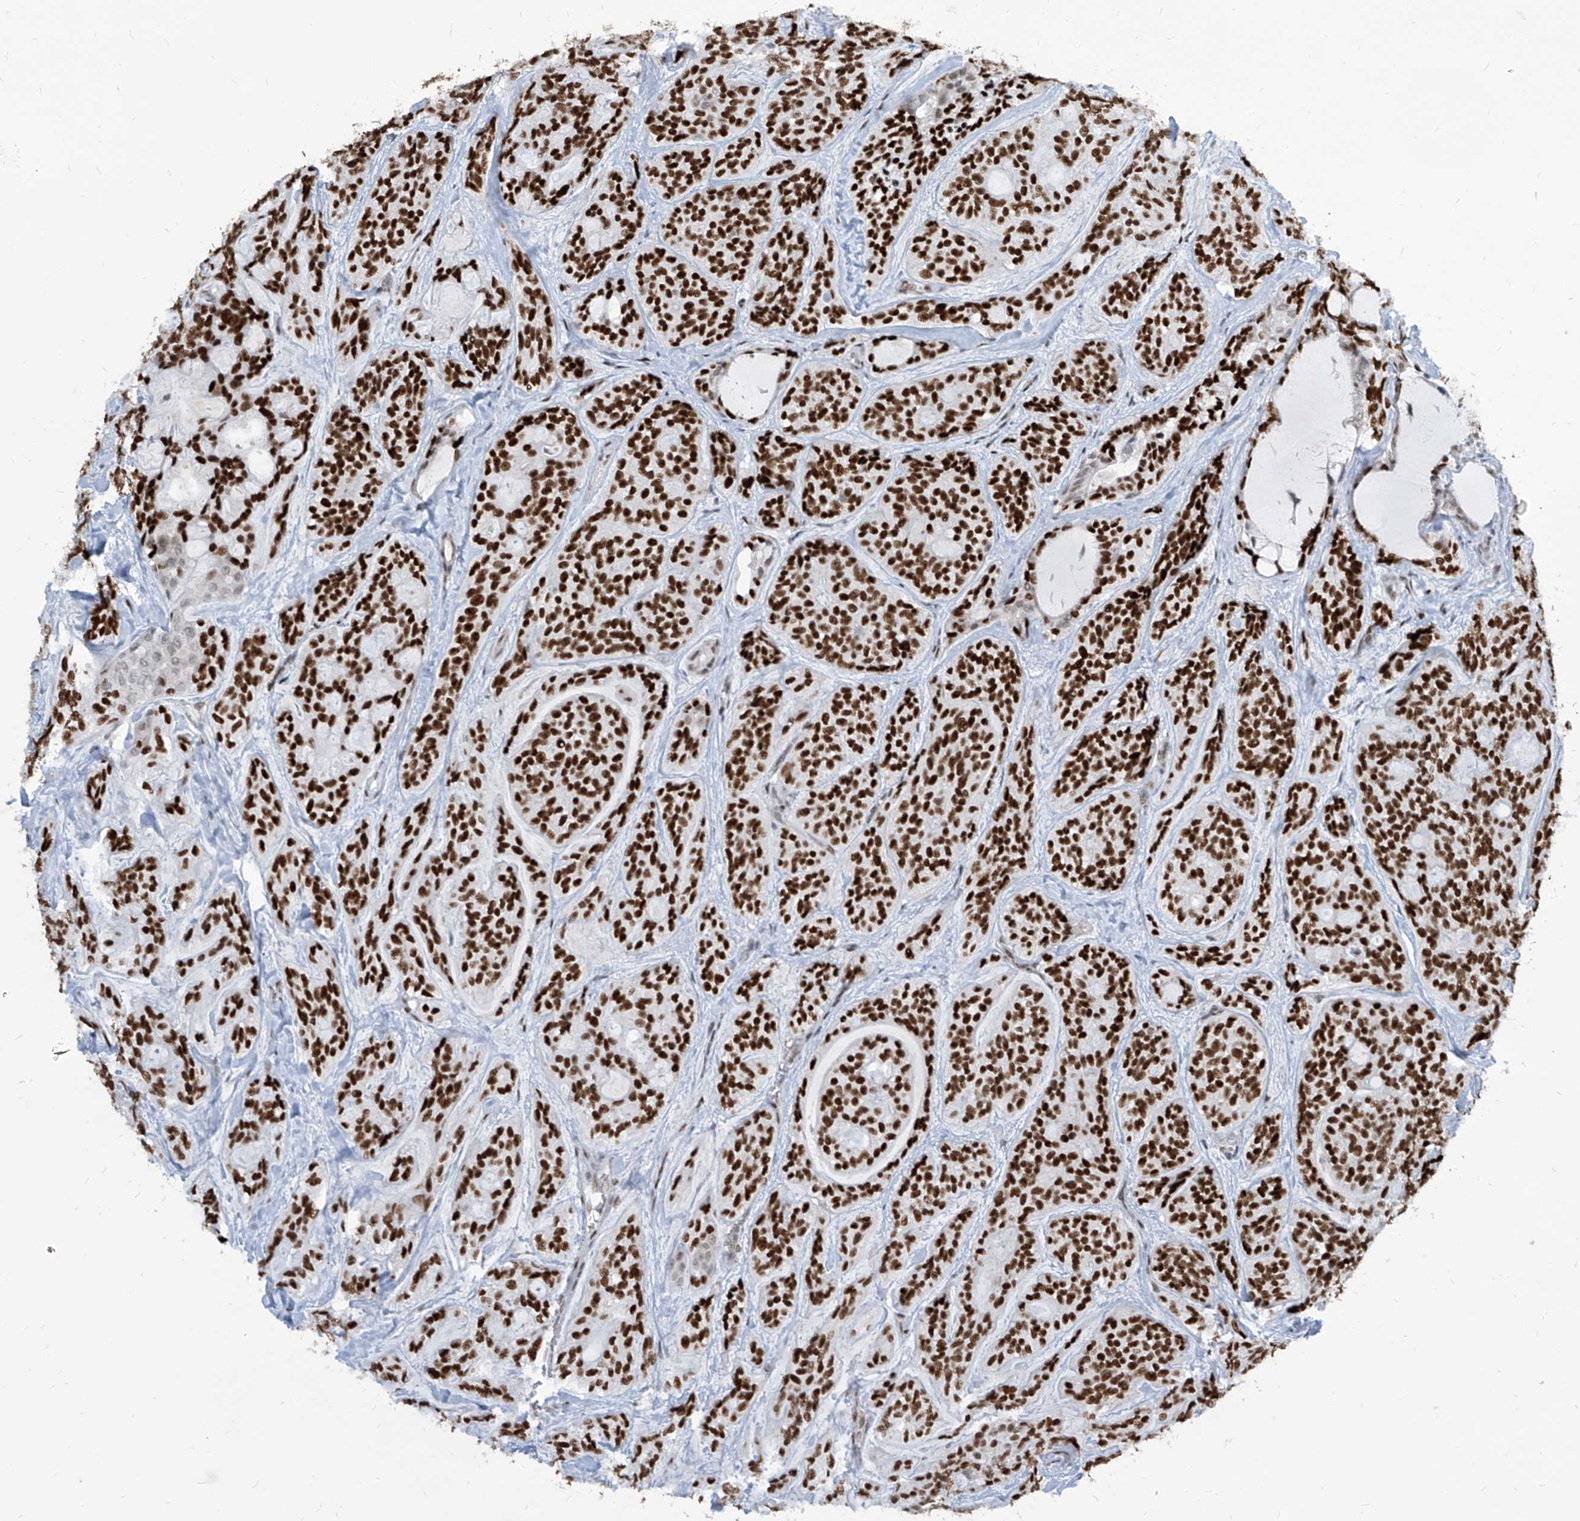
{"staining": {"intensity": "strong", "quantity": ">75%", "location": "nuclear"}, "tissue": "head and neck cancer", "cell_type": "Tumor cells", "image_type": "cancer", "snomed": [{"axis": "morphology", "description": "Adenocarcinoma, NOS"}, {"axis": "topography", "description": "Head-Neck"}], "caption": "Protein staining by IHC reveals strong nuclear positivity in approximately >75% of tumor cells in head and neck adenocarcinoma. (DAB (3,3'-diaminobenzidine) IHC with brightfield microscopy, high magnification).", "gene": "IRF2", "patient": {"sex": "male", "age": 66}}